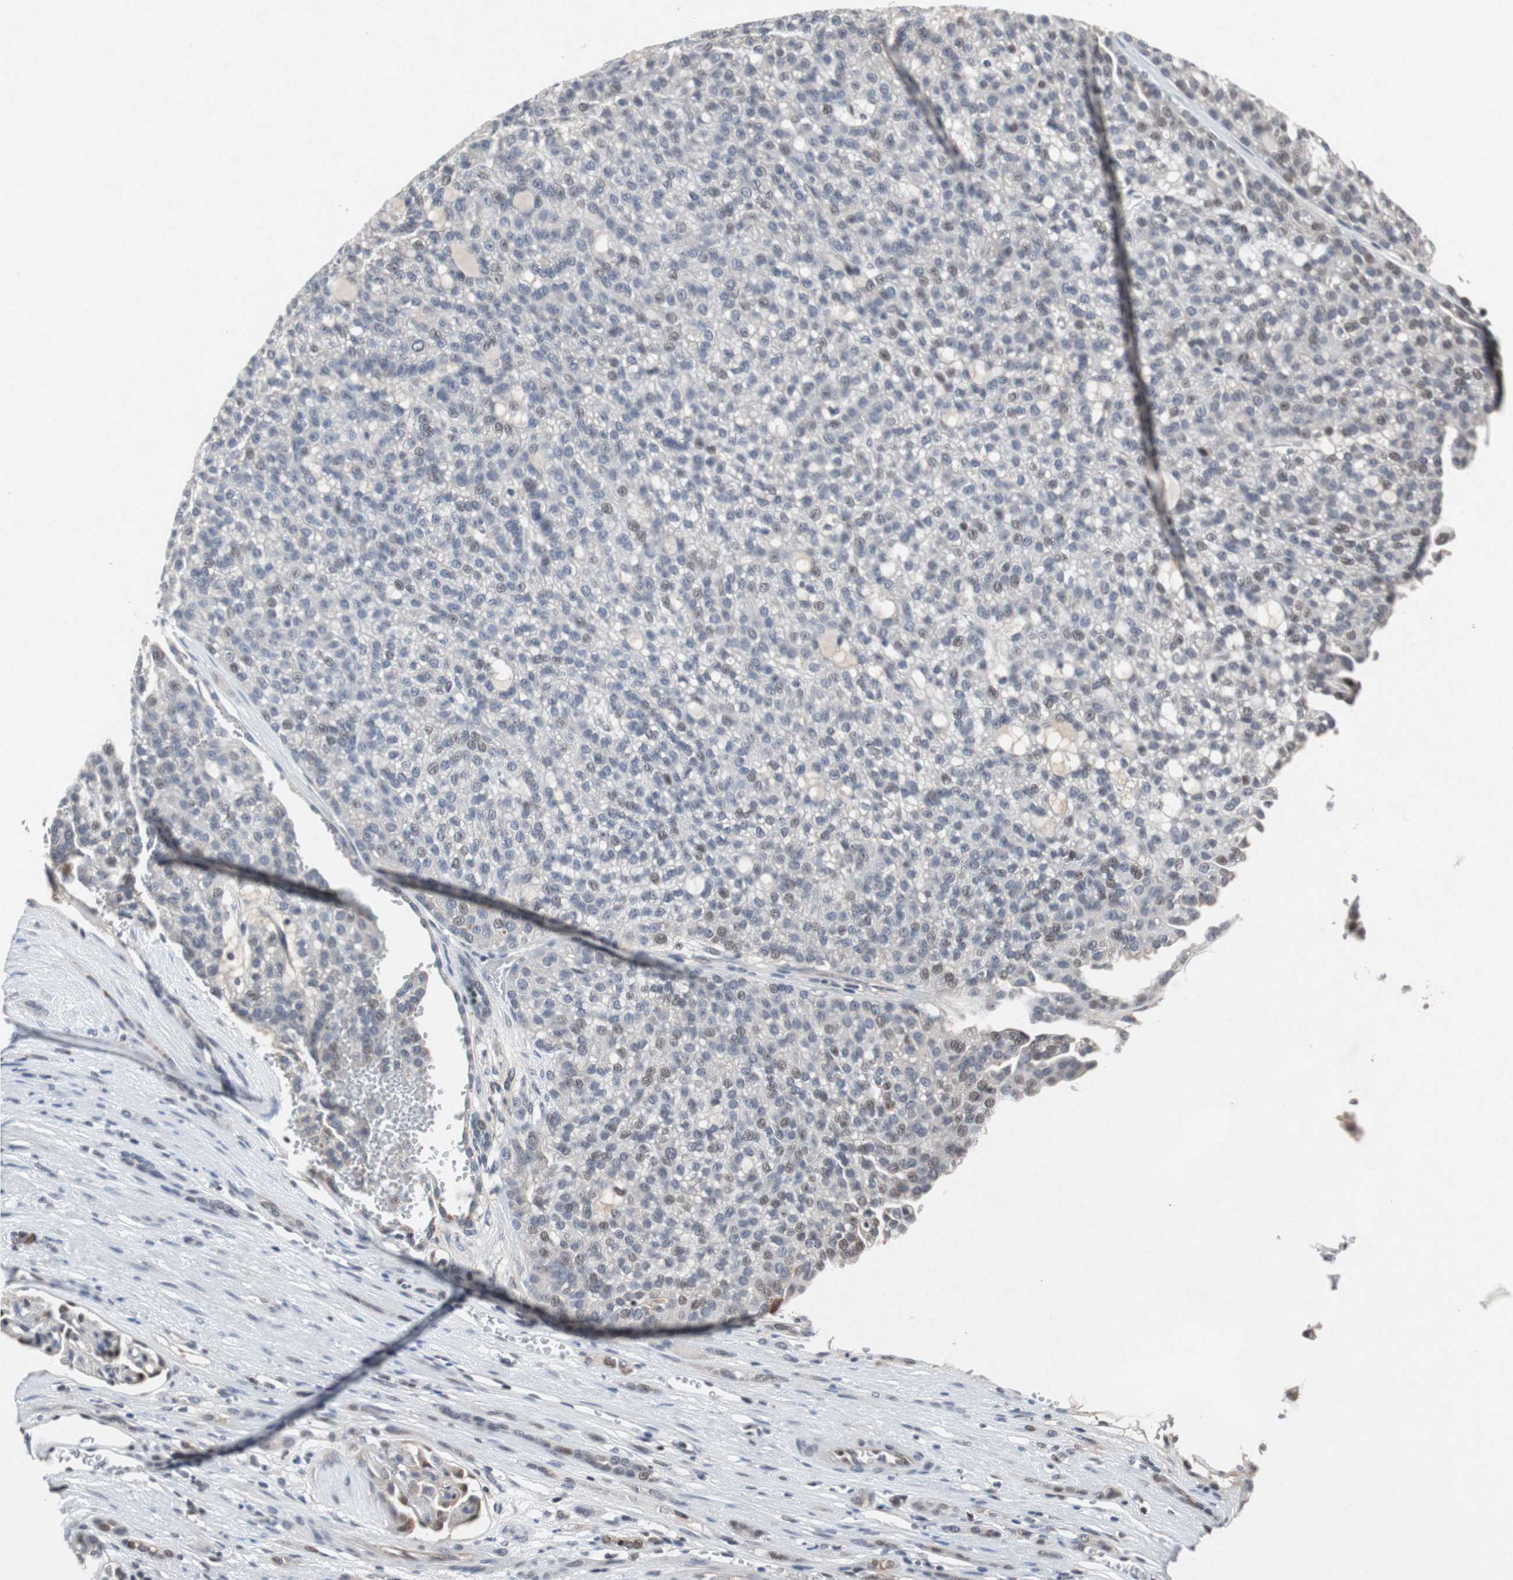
{"staining": {"intensity": "weak", "quantity": "<25%", "location": "nuclear"}, "tissue": "renal cancer", "cell_type": "Tumor cells", "image_type": "cancer", "snomed": [{"axis": "morphology", "description": "Adenocarcinoma, NOS"}, {"axis": "topography", "description": "Kidney"}], "caption": "Human adenocarcinoma (renal) stained for a protein using immunohistochemistry shows no staining in tumor cells.", "gene": "TP63", "patient": {"sex": "male", "age": 63}}